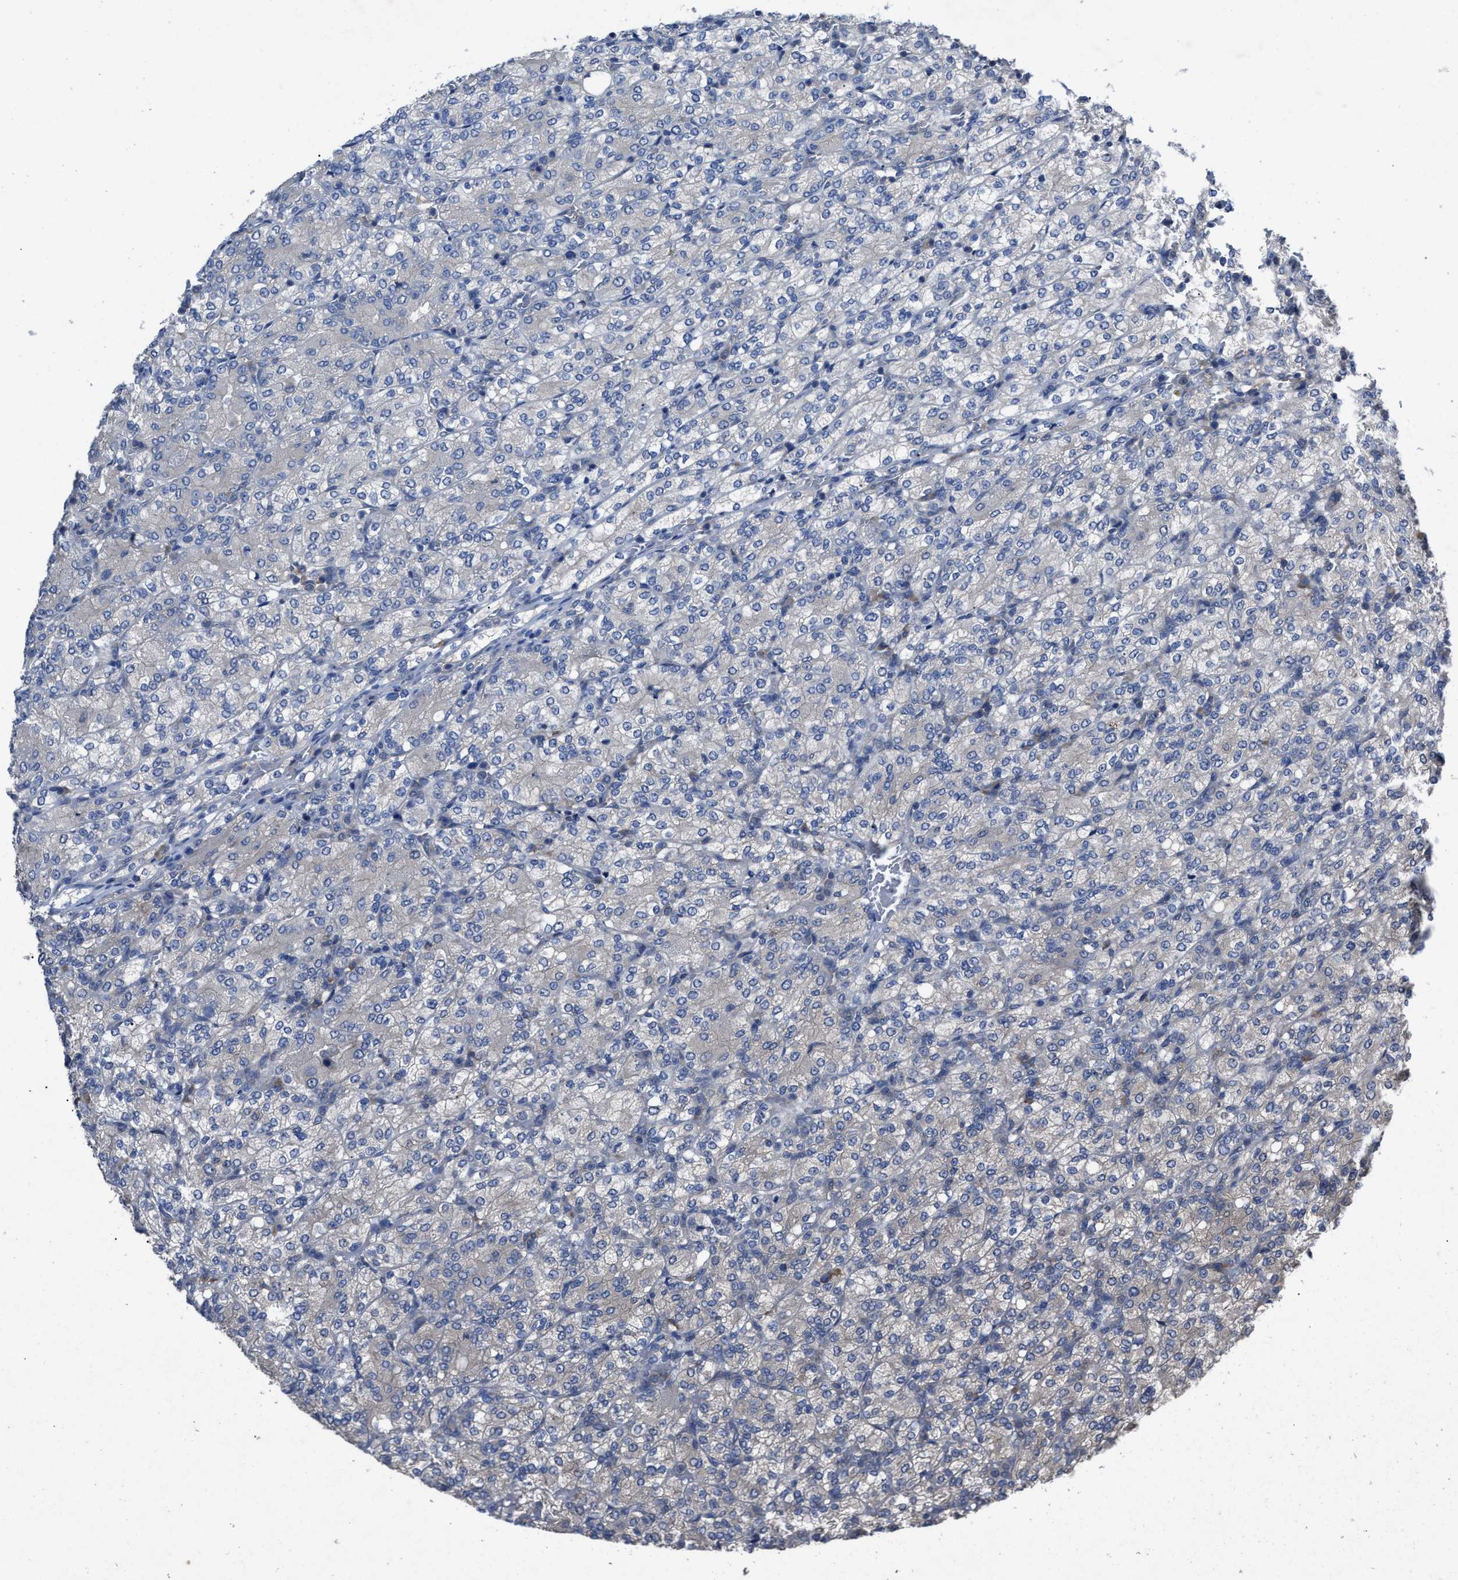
{"staining": {"intensity": "weak", "quantity": "<25%", "location": "cytoplasmic/membranous"}, "tissue": "renal cancer", "cell_type": "Tumor cells", "image_type": "cancer", "snomed": [{"axis": "morphology", "description": "Adenocarcinoma, NOS"}, {"axis": "topography", "description": "Kidney"}], "caption": "This photomicrograph is of renal adenocarcinoma stained with immunohistochemistry (IHC) to label a protein in brown with the nuclei are counter-stained blue. There is no positivity in tumor cells.", "gene": "UPF1", "patient": {"sex": "male", "age": 77}}